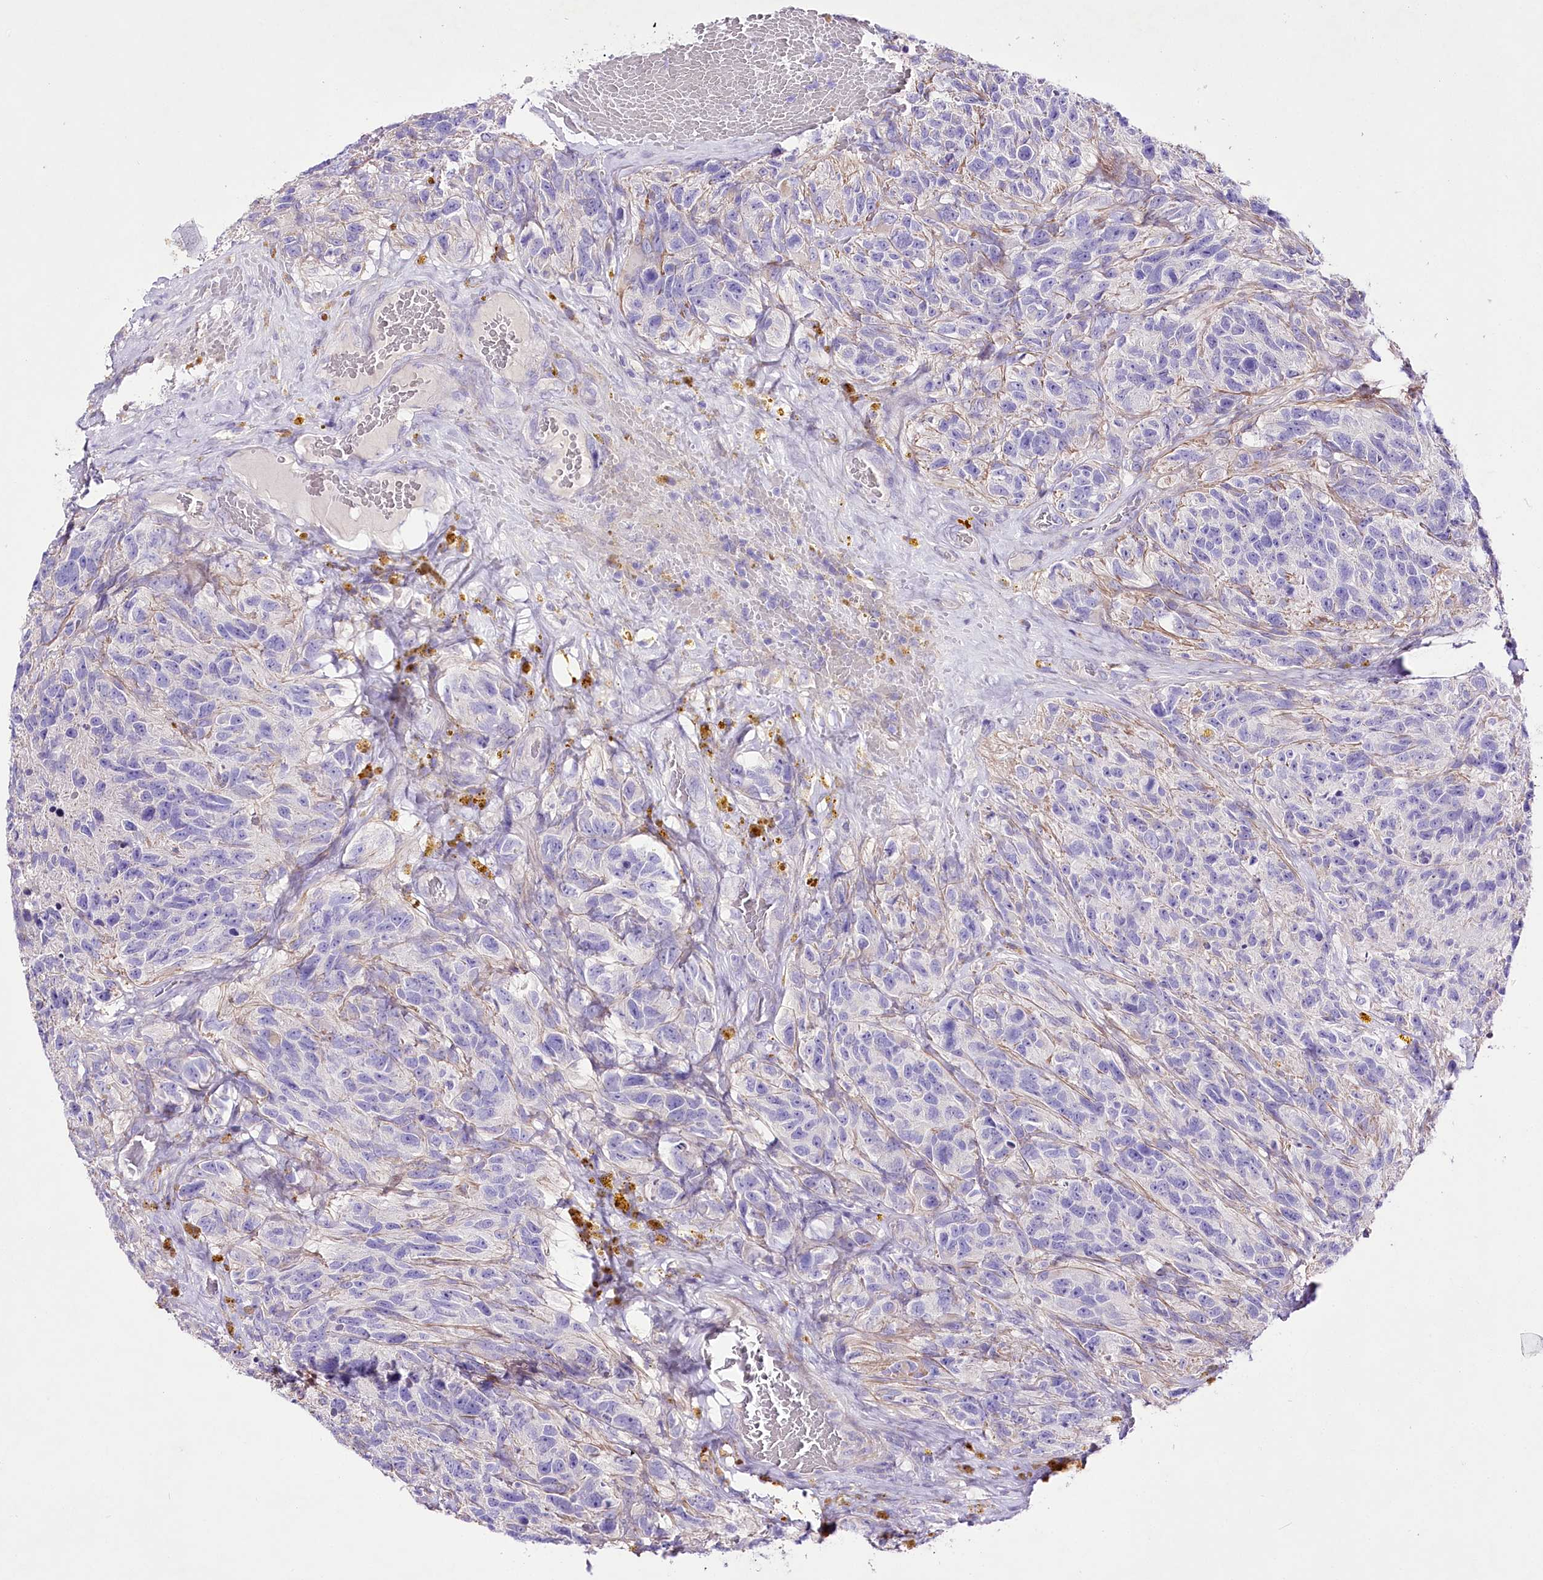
{"staining": {"intensity": "negative", "quantity": "none", "location": "none"}, "tissue": "glioma", "cell_type": "Tumor cells", "image_type": "cancer", "snomed": [{"axis": "morphology", "description": "Glioma, malignant, High grade"}, {"axis": "topography", "description": "Brain"}], "caption": "DAB (3,3'-diaminobenzidine) immunohistochemical staining of human malignant glioma (high-grade) demonstrates no significant expression in tumor cells. Nuclei are stained in blue.", "gene": "LRRC14B", "patient": {"sex": "male", "age": 69}}